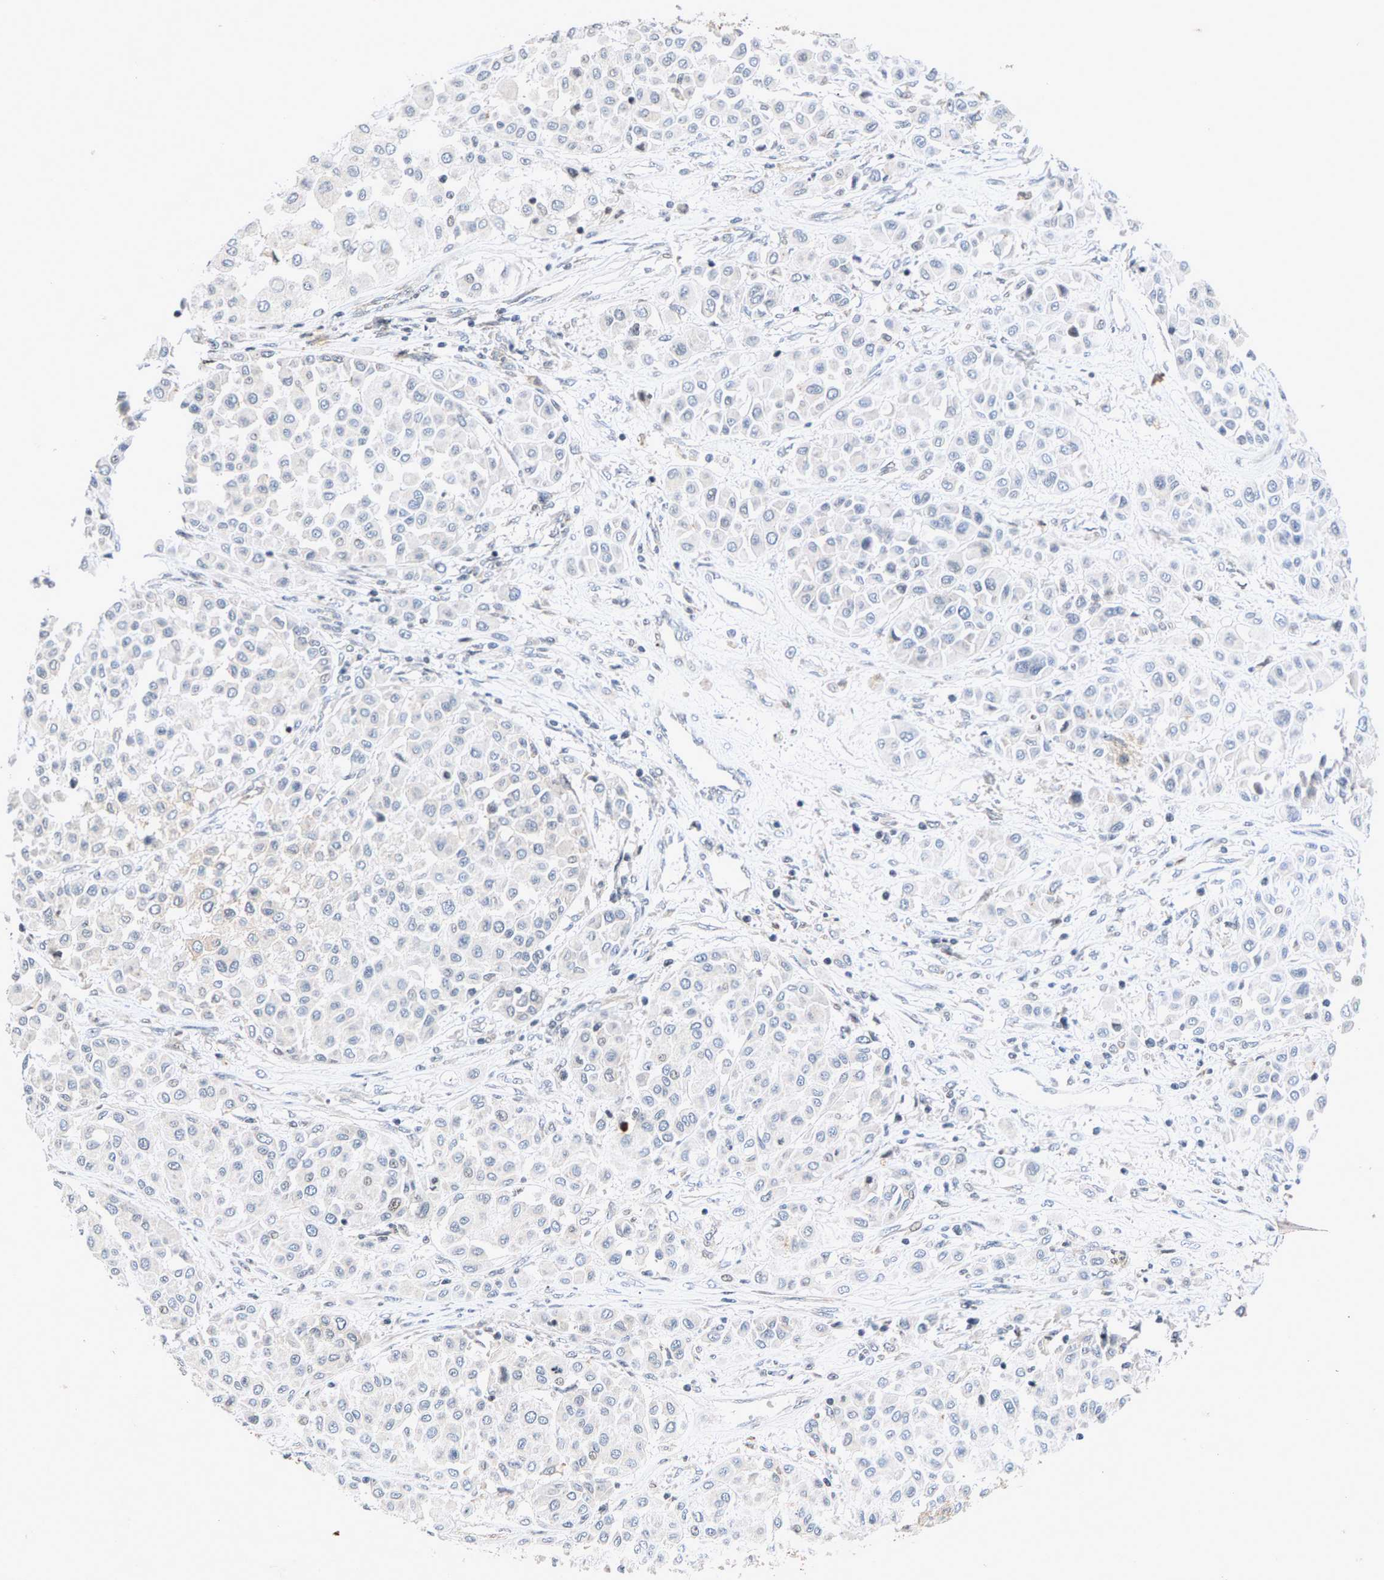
{"staining": {"intensity": "negative", "quantity": "none", "location": "none"}, "tissue": "melanoma", "cell_type": "Tumor cells", "image_type": "cancer", "snomed": [{"axis": "morphology", "description": "Malignant melanoma, Metastatic site"}, {"axis": "topography", "description": "Soft tissue"}], "caption": "This is a photomicrograph of IHC staining of melanoma, which shows no positivity in tumor cells.", "gene": "ZPR1", "patient": {"sex": "male", "age": 41}}